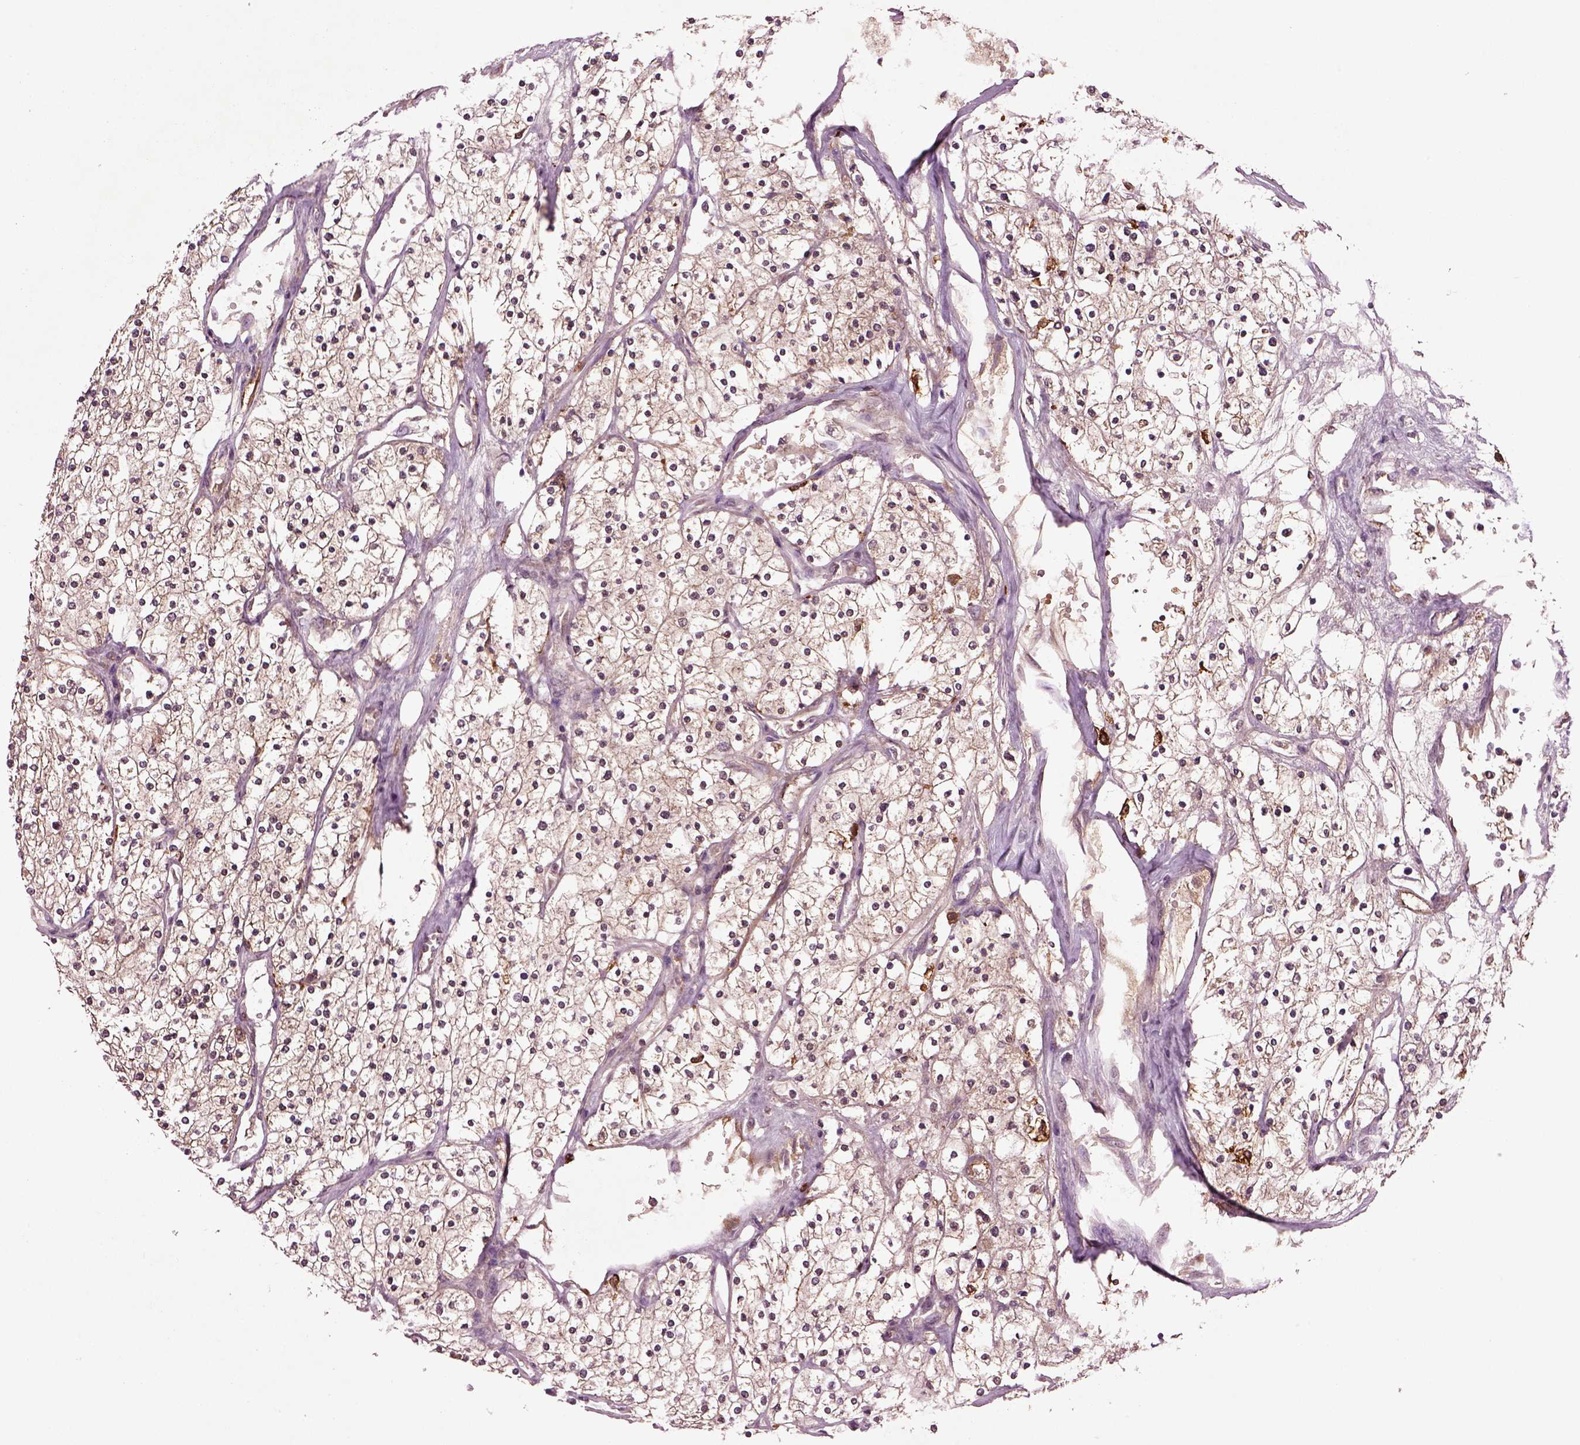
{"staining": {"intensity": "weak", "quantity": ">75%", "location": "cytoplasmic/membranous"}, "tissue": "renal cancer", "cell_type": "Tumor cells", "image_type": "cancer", "snomed": [{"axis": "morphology", "description": "Adenocarcinoma, NOS"}, {"axis": "topography", "description": "Kidney"}], "caption": "Human renal cancer (adenocarcinoma) stained with a protein marker shows weak staining in tumor cells.", "gene": "MDP1", "patient": {"sex": "male", "age": 80}}